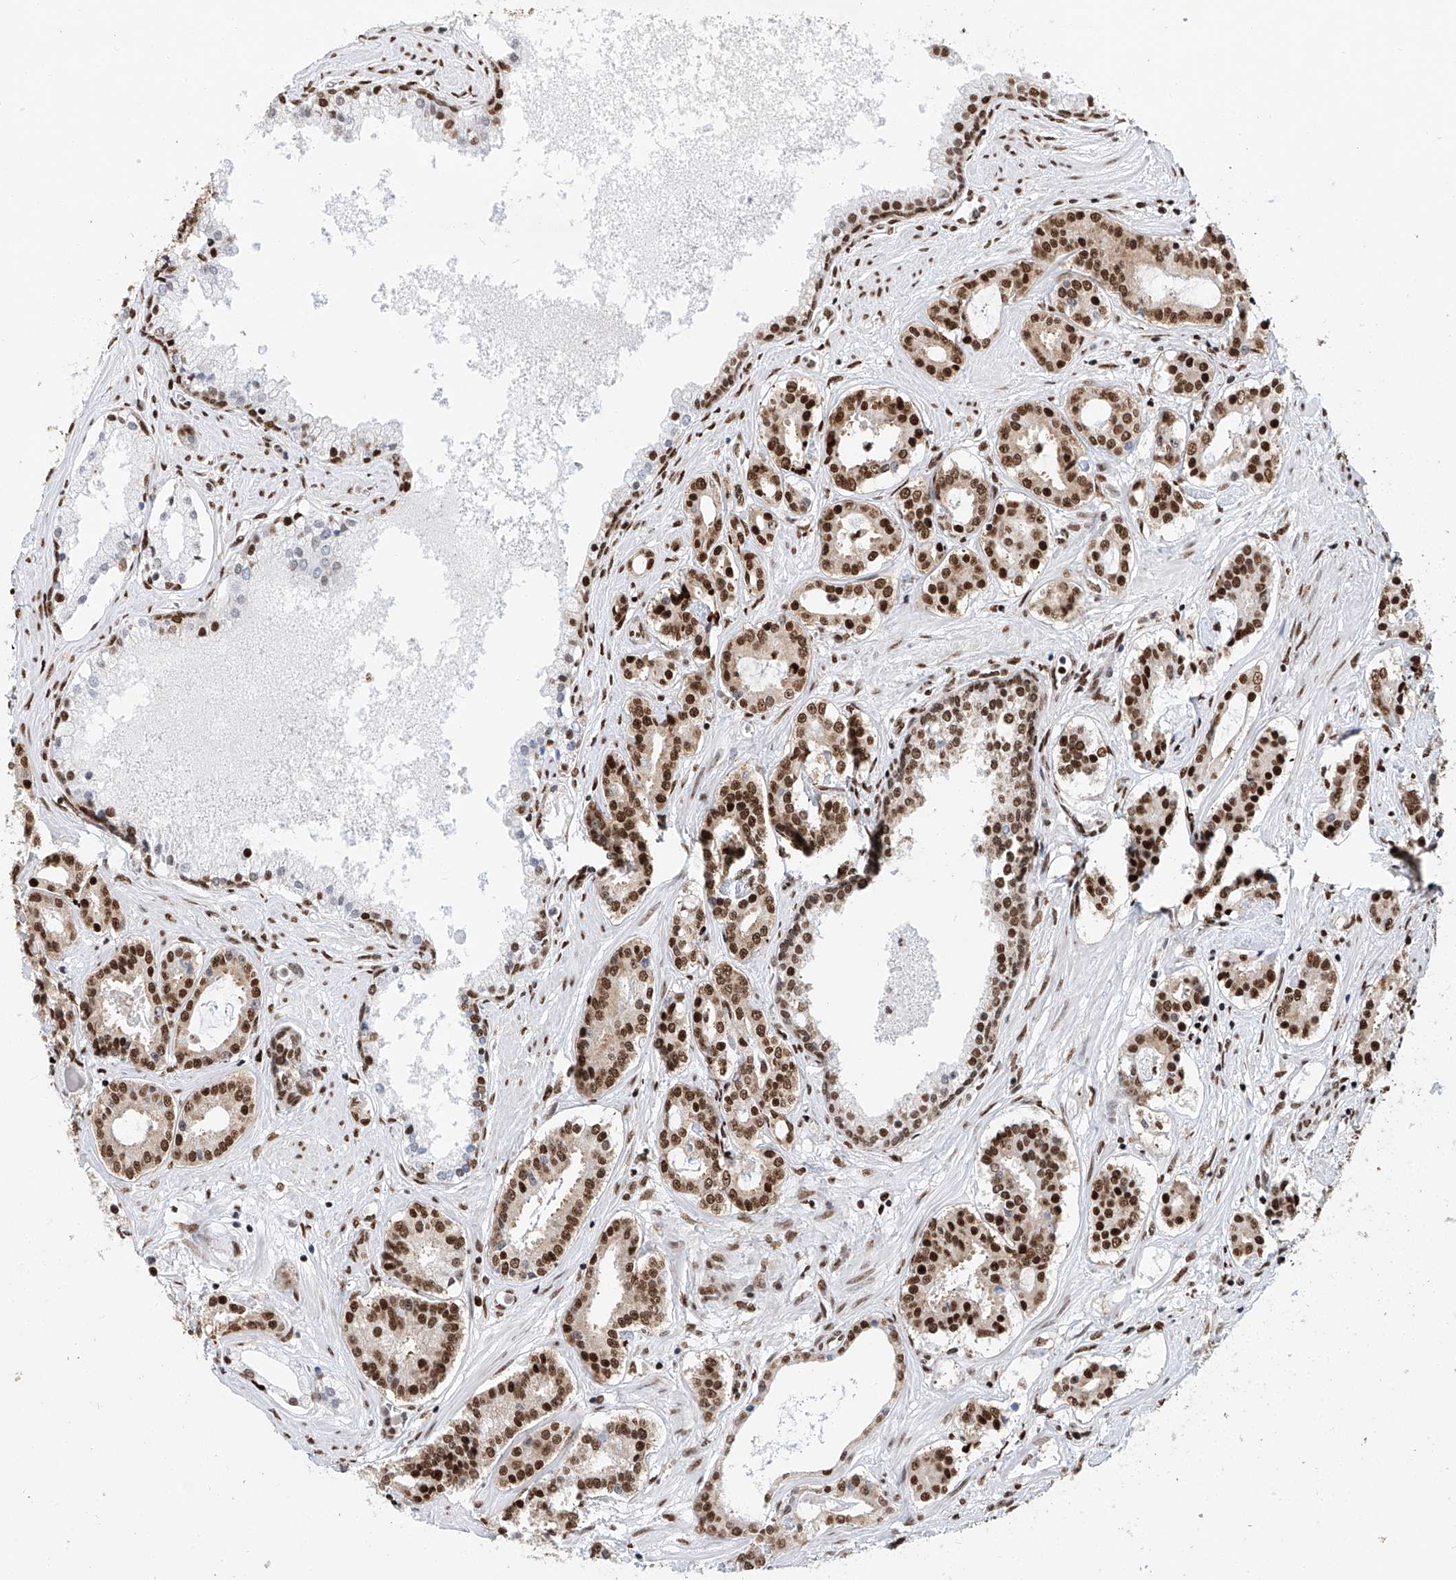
{"staining": {"intensity": "strong", "quantity": ">75%", "location": "nuclear"}, "tissue": "prostate cancer", "cell_type": "Tumor cells", "image_type": "cancer", "snomed": [{"axis": "morphology", "description": "Adenocarcinoma, High grade"}, {"axis": "topography", "description": "Prostate"}], "caption": "Prostate cancer tissue displays strong nuclear expression in about >75% of tumor cells, visualized by immunohistochemistry. The staining is performed using DAB brown chromogen to label protein expression. The nuclei are counter-stained blue using hematoxylin.", "gene": "SRSF6", "patient": {"sex": "male", "age": 58}}